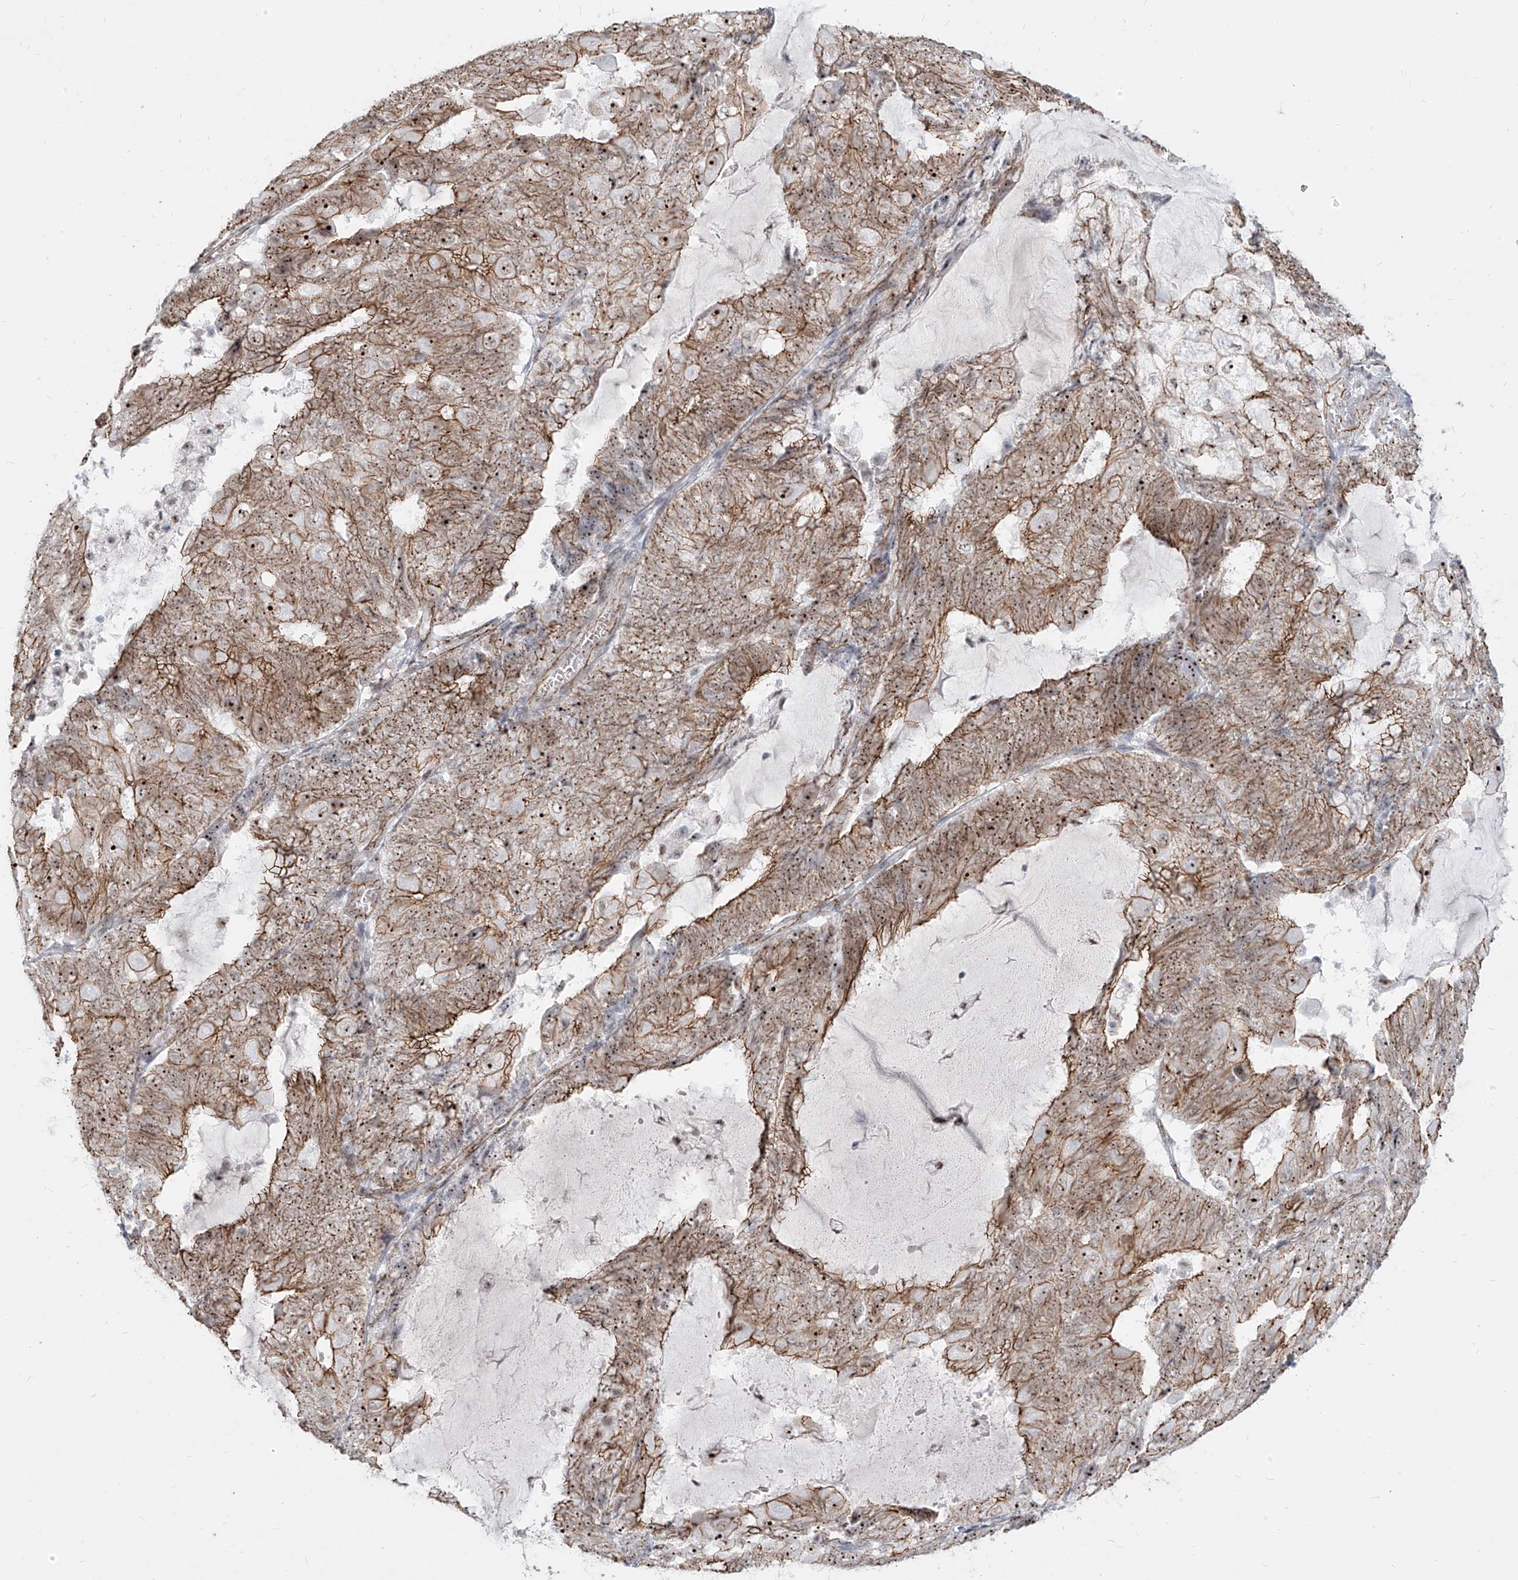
{"staining": {"intensity": "strong", "quantity": ">75%", "location": "cytoplasmic/membranous,nuclear"}, "tissue": "endometrial cancer", "cell_type": "Tumor cells", "image_type": "cancer", "snomed": [{"axis": "morphology", "description": "Adenocarcinoma, NOS"}, {"axis": "topography", "description": "Endometrium"}], "caption": "Tumor cells exhibit strong cytoplasmic/membranous and nuclear positivity in about >75% of cells in endometrial cancer (adenocarcinoma).", "gene": "ZNF710", "patient": {"sex": "female", "age": 81}}